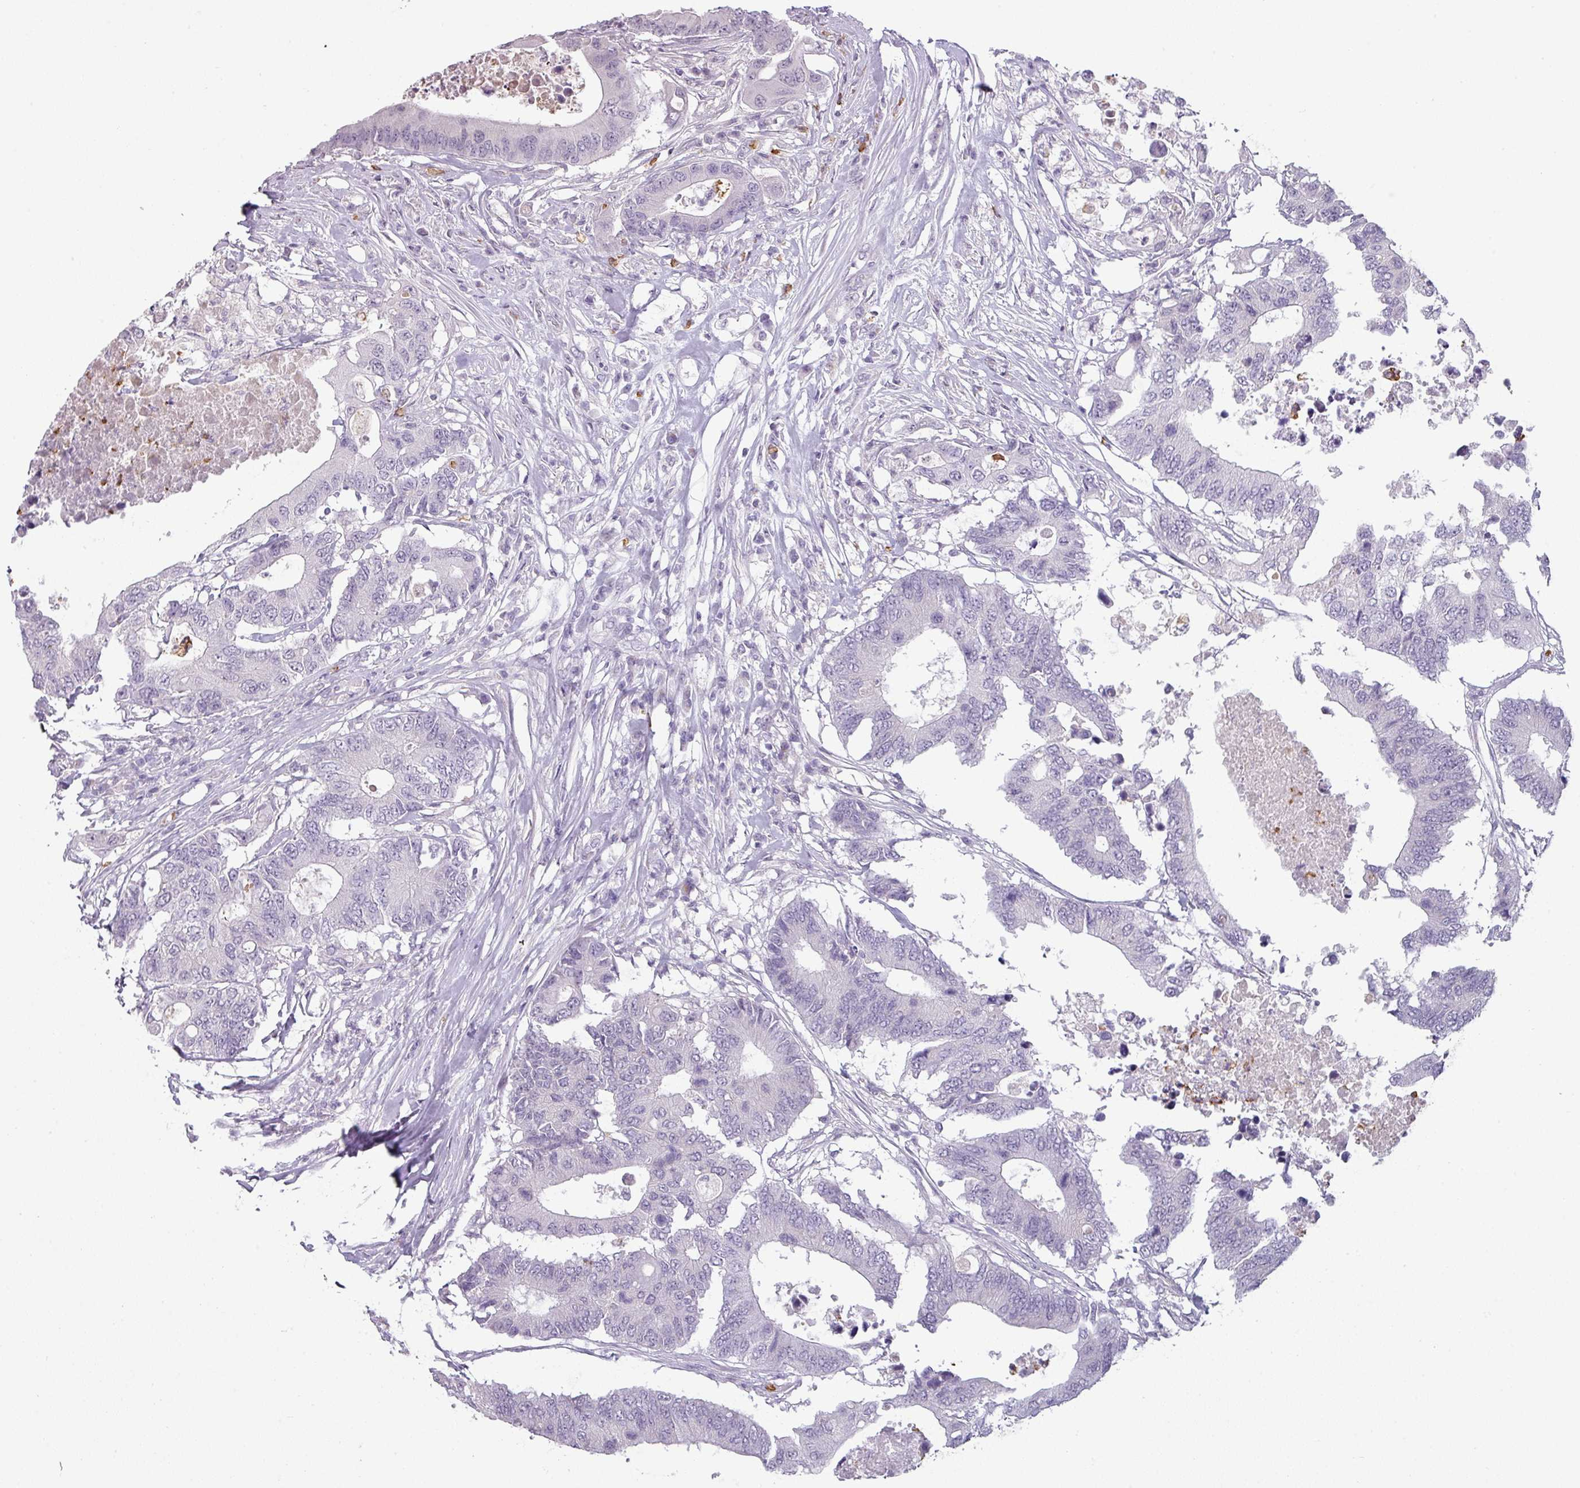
{"staining": {"intensity": "negative", "quantity": "none", "location": "none"}, "tissue": "colorectal cancer", "cell_type": "Tumor cells", "image_type": "cancer", "snomed": [{"axis": "morphology", "description": "Adenocarcinoma, NOS"}, {"axis": "topography", "description": "Colon"}], "caption": "This photomicrograph is of colorectal adenocarcinoma stained with IHC to label a protein in brown with the nuclei are counter-stained blue. There is no positivity in tumor cells.", "gene": "MAGEC3", "patient": {"sex": "male", "age": 71}}